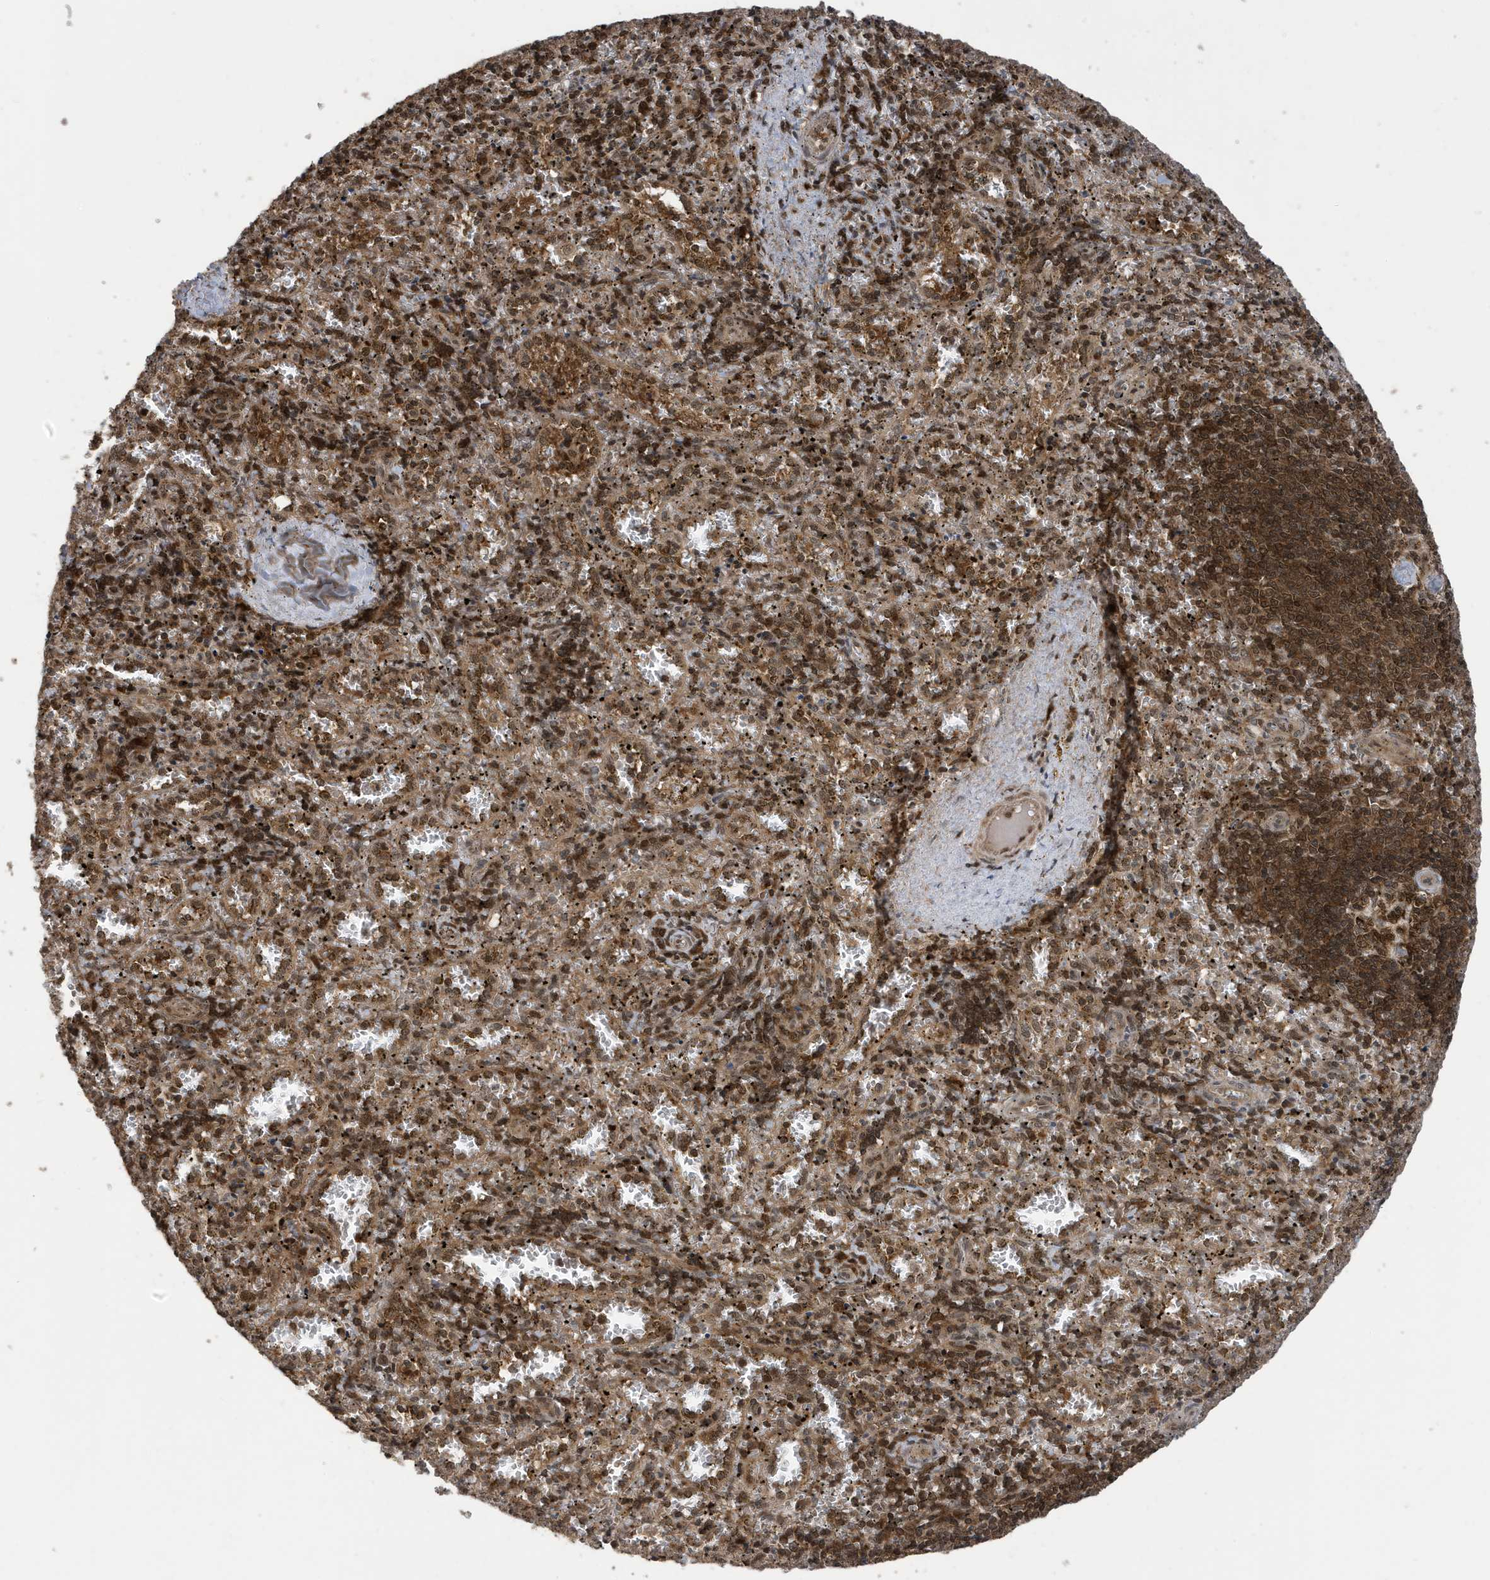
{"staining": {"intensity": "moderate", "quantity": "25%-75%", "location": "cytoplasmic/membranous,nuclear"}, "tissue": "spleen", "cell_type": "Cells in red pulp", "image_type": "normal", "snomed": [{"axis": "morphology", "description": "Normal tissue, NOS"}, {"axis": "topography", "description": "Spleen"}], "caption": "Immunohistochemical staining of unremarkable spleen demonstrates medium levels of moderate cytoplasmic/membranous,nuclear staining in about 25%-75% of cells in red pulp.", "gene": "UBQLN1", "patient": {"sex": "male", "age": 11}}